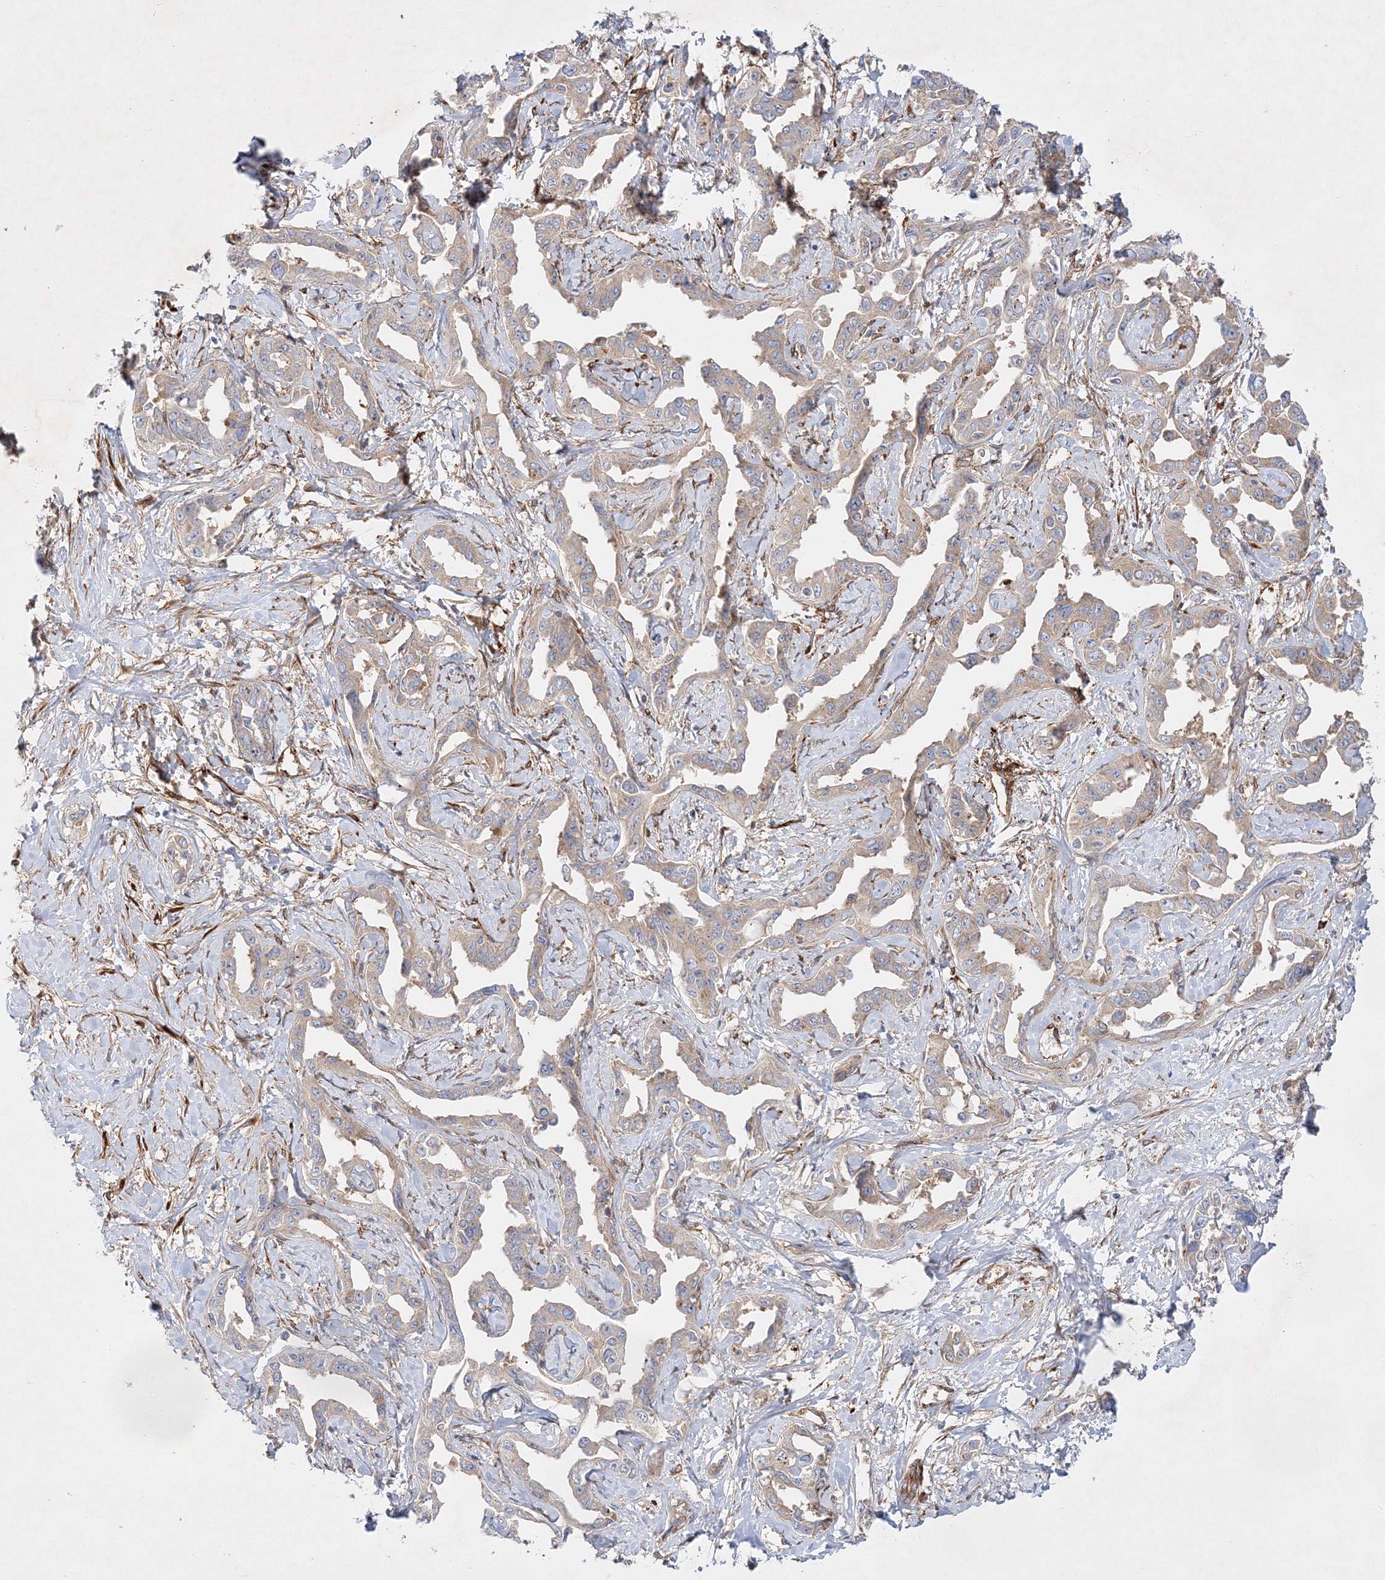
{"staining": {"intensity": "weak", "quantity": "25%-75%", "location": "cytoplasmic/membranous"}, "tissue": "liver cancer", "cell_type": "Tumor cells", "image_type": "cancer", "snomed": [{"axis": "morphology", "description": "Cholangiocarcinoma"}, {"axis": "topography", "description": "Liver"}], "caption": "A low amount of weak cytoplasmic/membranous expression is seen in about 25%-75% of tumor cells in cholangiocarcinoma (liver) tissue. The protein of interest is stained brown, and the nuclei are stained in blue (DAB IHC with brightfield microscopy, high magnification).", "gene": "ZFYVE16", "patient": {"sex": "male", "age": 59}}